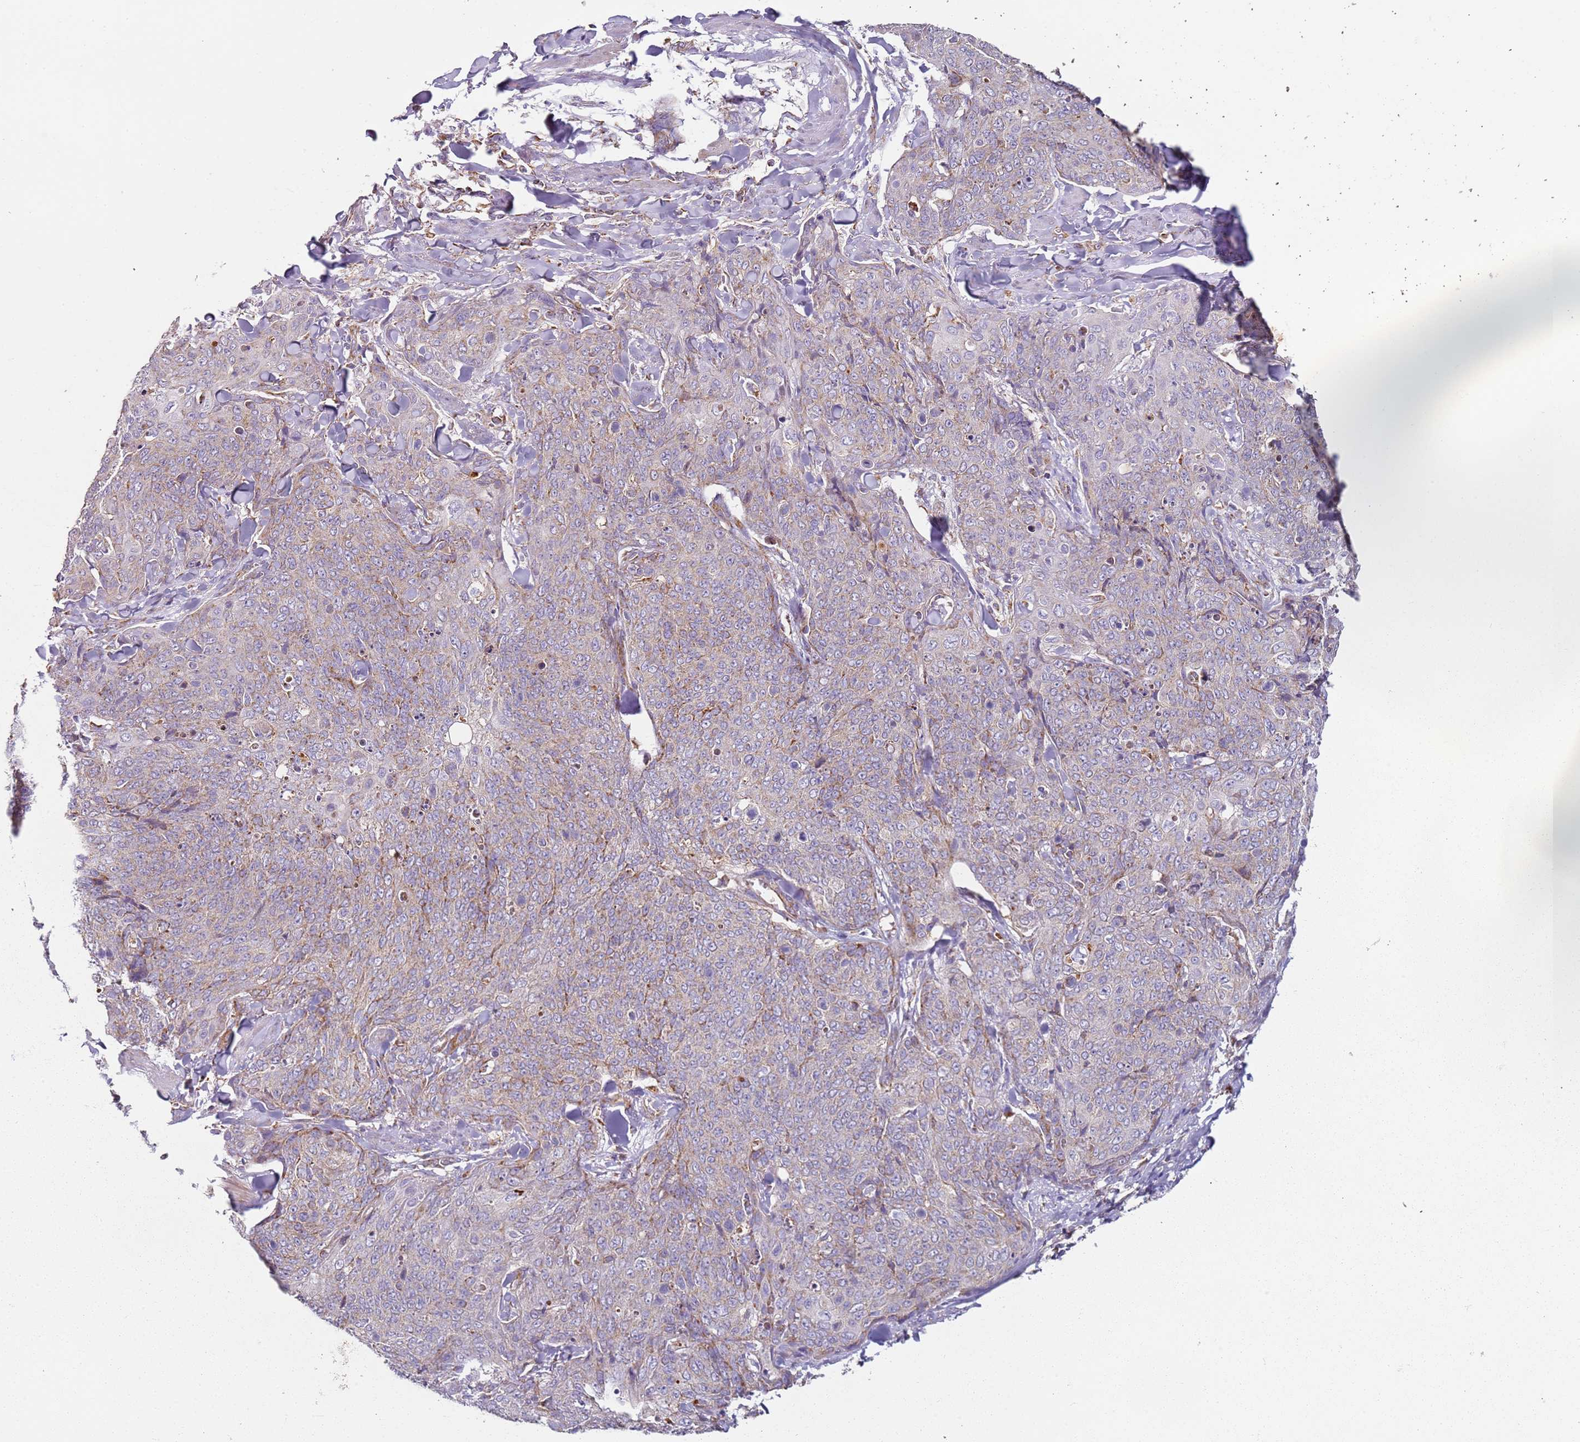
{"staining": {"intensity": "weak", "quantity": "<25%", "location": "cytoplasmic/membranous"}, "tissue": "skin cancer", "cell_type": "Tumor cells", "image_type": "cancer", "snomed": [{"axis": "morphology", "description": "Squamous cell carcinoma, NOS"}, {"axis": "topography", "description": "Skin"}, {"axis": "topography", "description": "Vulva"}], "caption": "Immunohistochemistry histopathology image of skin squamous cell carcinoma stained for a protein (brown), which reveals no expression in tumor cells.", "gene": "ALS2", "patient": {"sex": "female", "age": 85}}